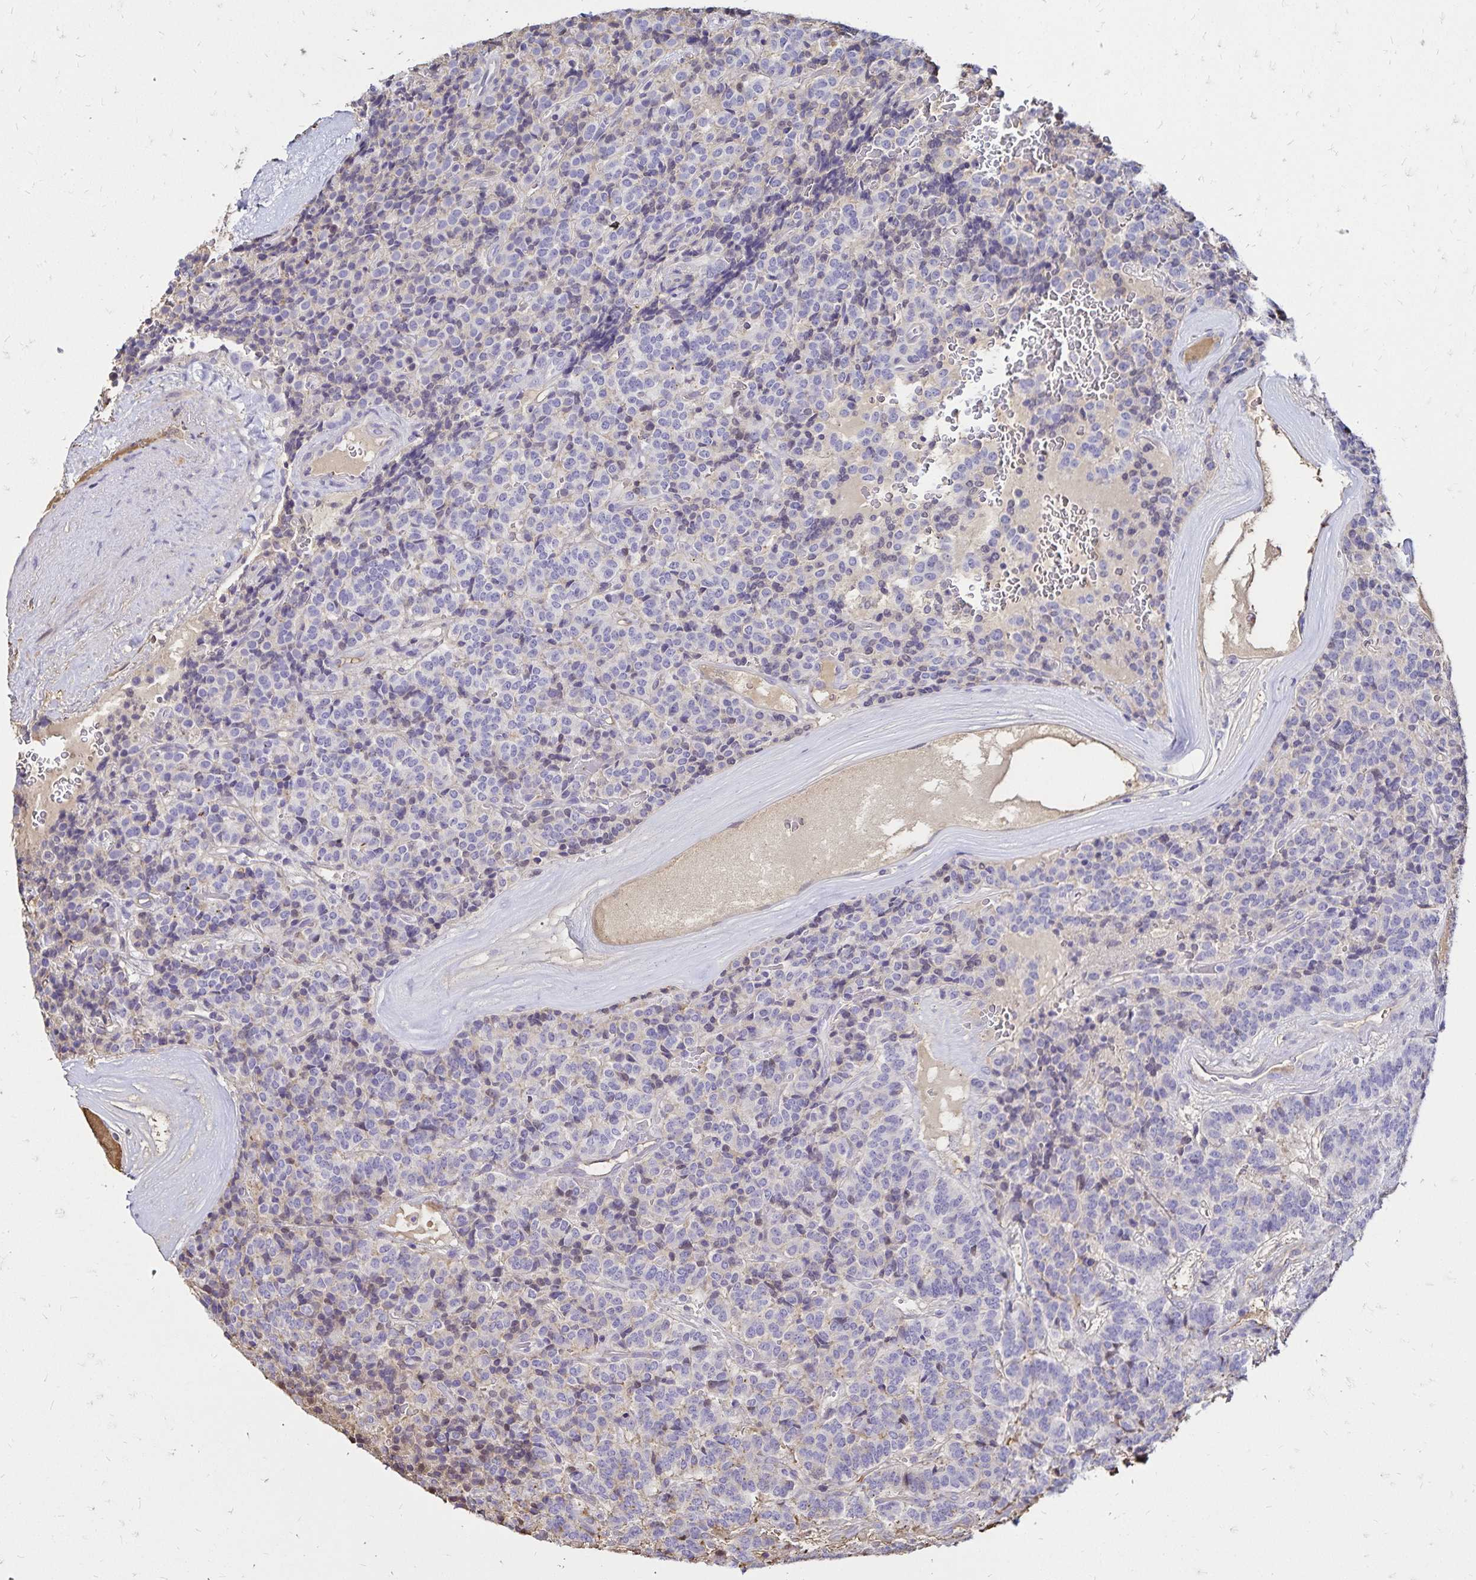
{"staining": {"intensity": "negative", "quantity": "none", "location": "none"}, "tissue": "carcinoid", "cell_type": "Tumor cells", "image_type": "cancer", "snomed": [{"axis": "morphology", "description": "Carcinoid, malignant, NOS"}, {"axis": "topography", "description": "Pancreas"}], "caption": "Carcinoid was stained to show a protein in brown. There is no significant positivity in tumor cells.", "gene": "KISS1", "patient": {"sex": "male", "age": 36}}